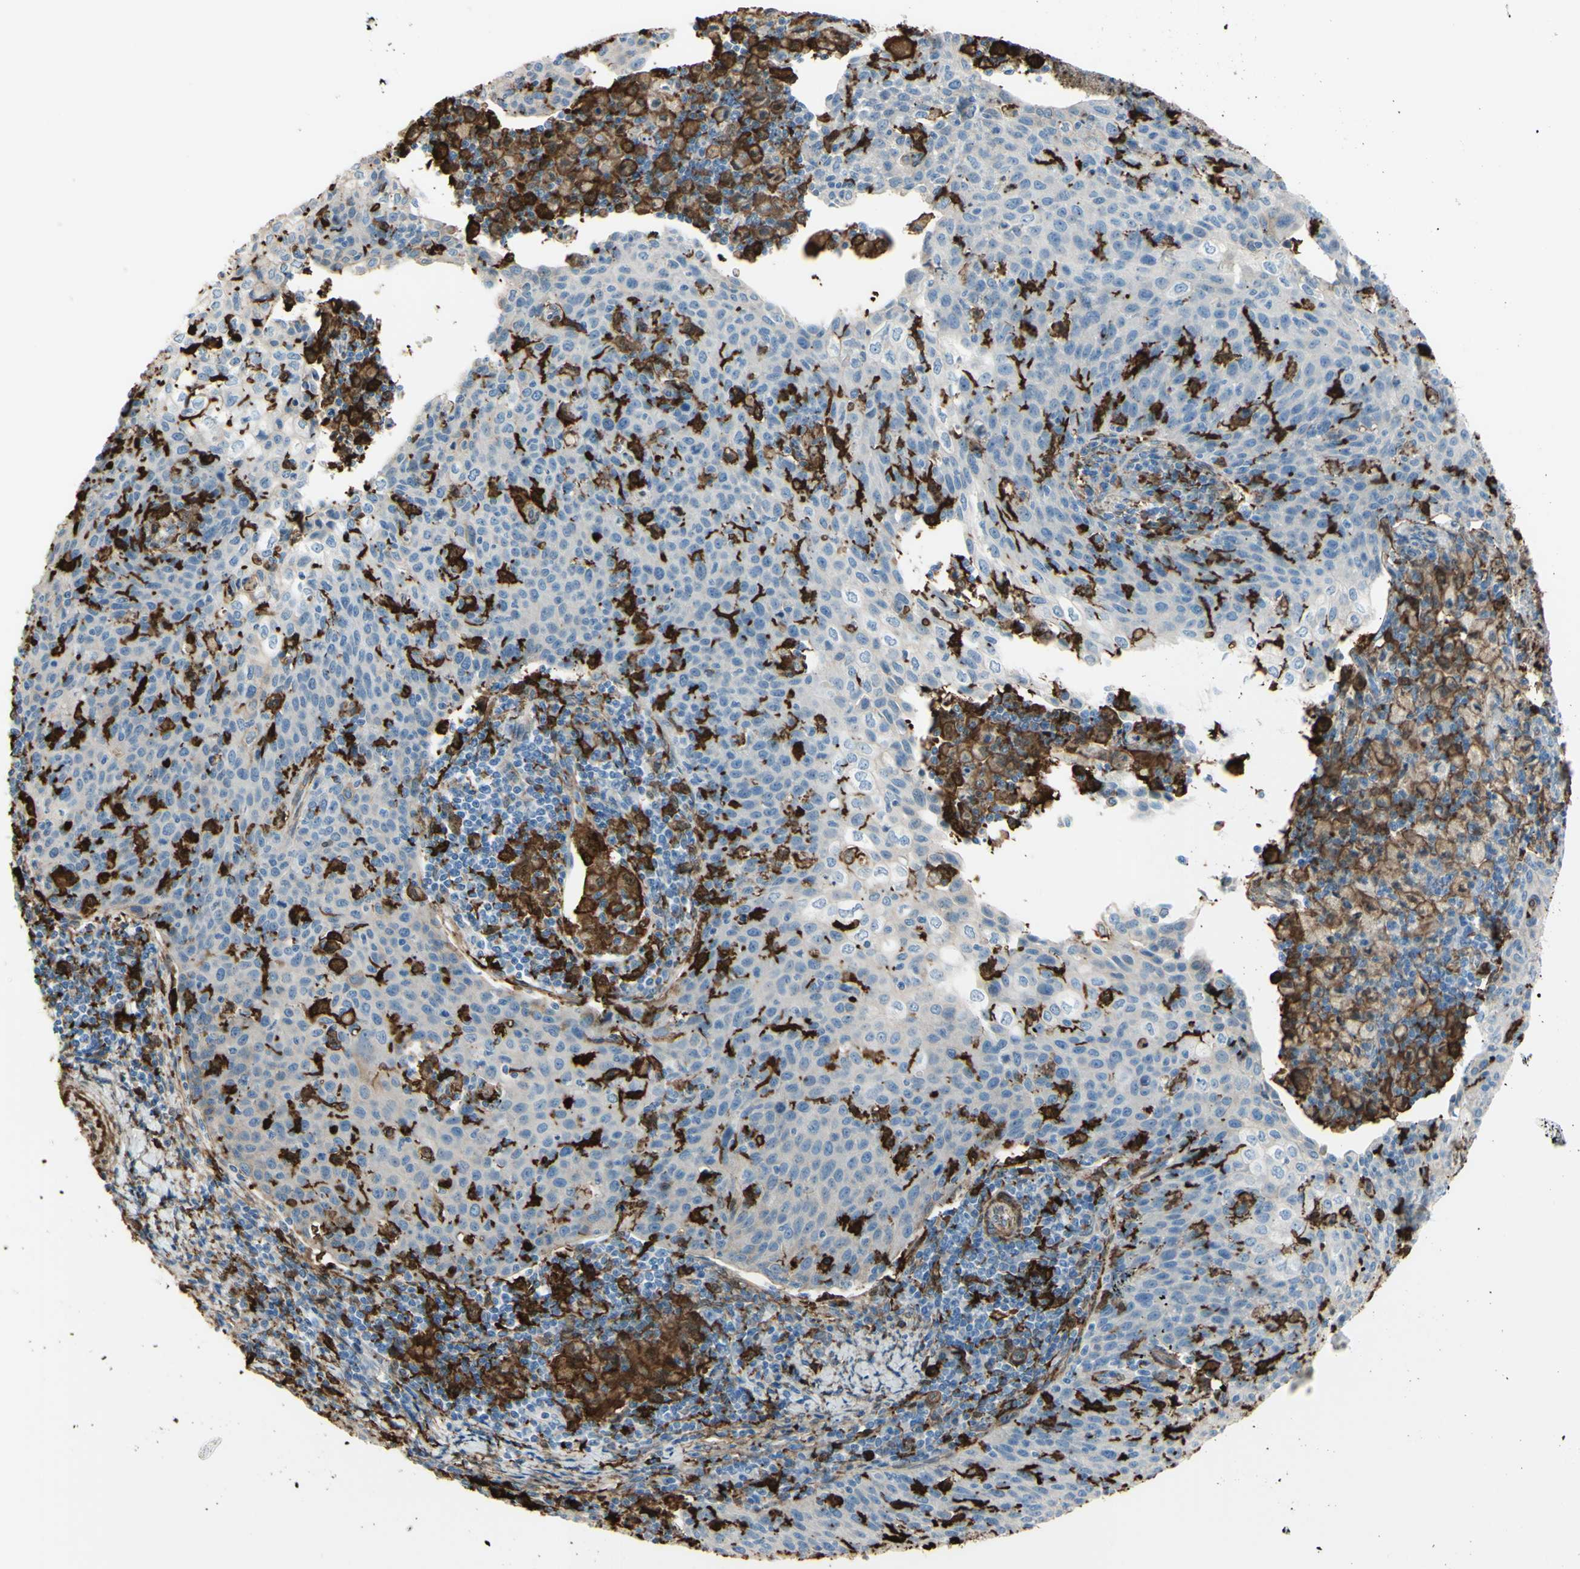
{"staining": {"intensity": "negative", "quantity": "none", "location": "none"}, "tissue": "cervical cancer", "cell_type": "Tumor cells", "image_type": "cancer", "snomed": [{"axis": "morphology", "description": "Squamous cell carcinoma, NOS"}, {"axis": "topography", "description": "Cervix"}], "caption": "This histopathology image is of squamous cell carcinoma (cervical) stained with IHC to label a protein in brown with the nuclei are counter-stained blue. There is no positivity in tumor cells. (DAB immunohistochemistry (IHC), high magnification).", "gene": "GSN", "patient": {"sex": "female", "age": 38}}